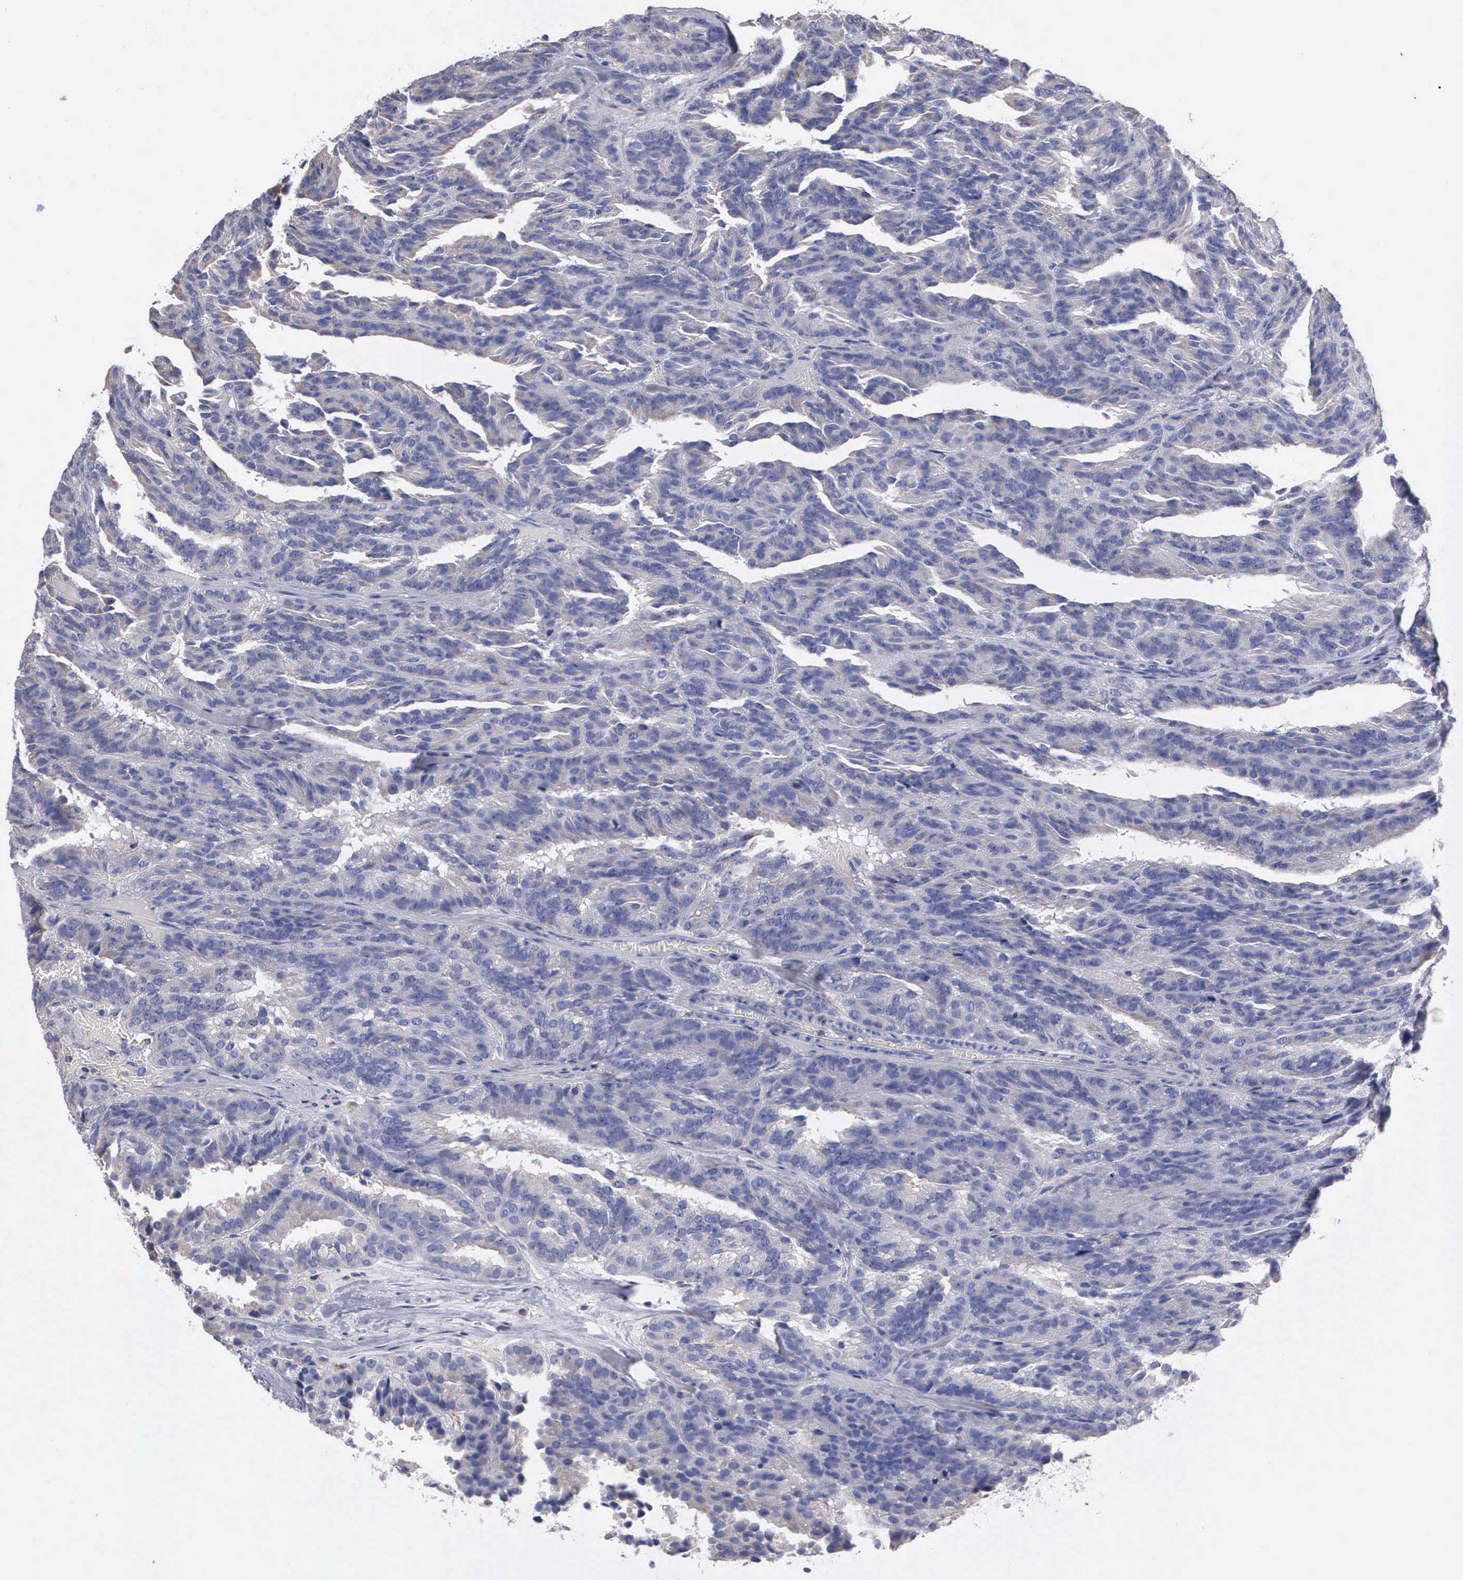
{"staining": {"intensity": "negative", "quantity": "none", "location": "none"}, "tissue": "renal cancer", "cell_type": "Tumor cells", "image_type": "cancer", "snomed": [{"axis": "morphology", "description": "Adenocarcinoma, NOS"}, {"axis": "topography", "description": "Kidney"}], "caption": "Human renal cancer (adenocarcinoma) stained for a protein using IHC reveals no expression in tumor cells.", "gene": "PTGS2", "patient": {"sex": "male", "age": 46}}